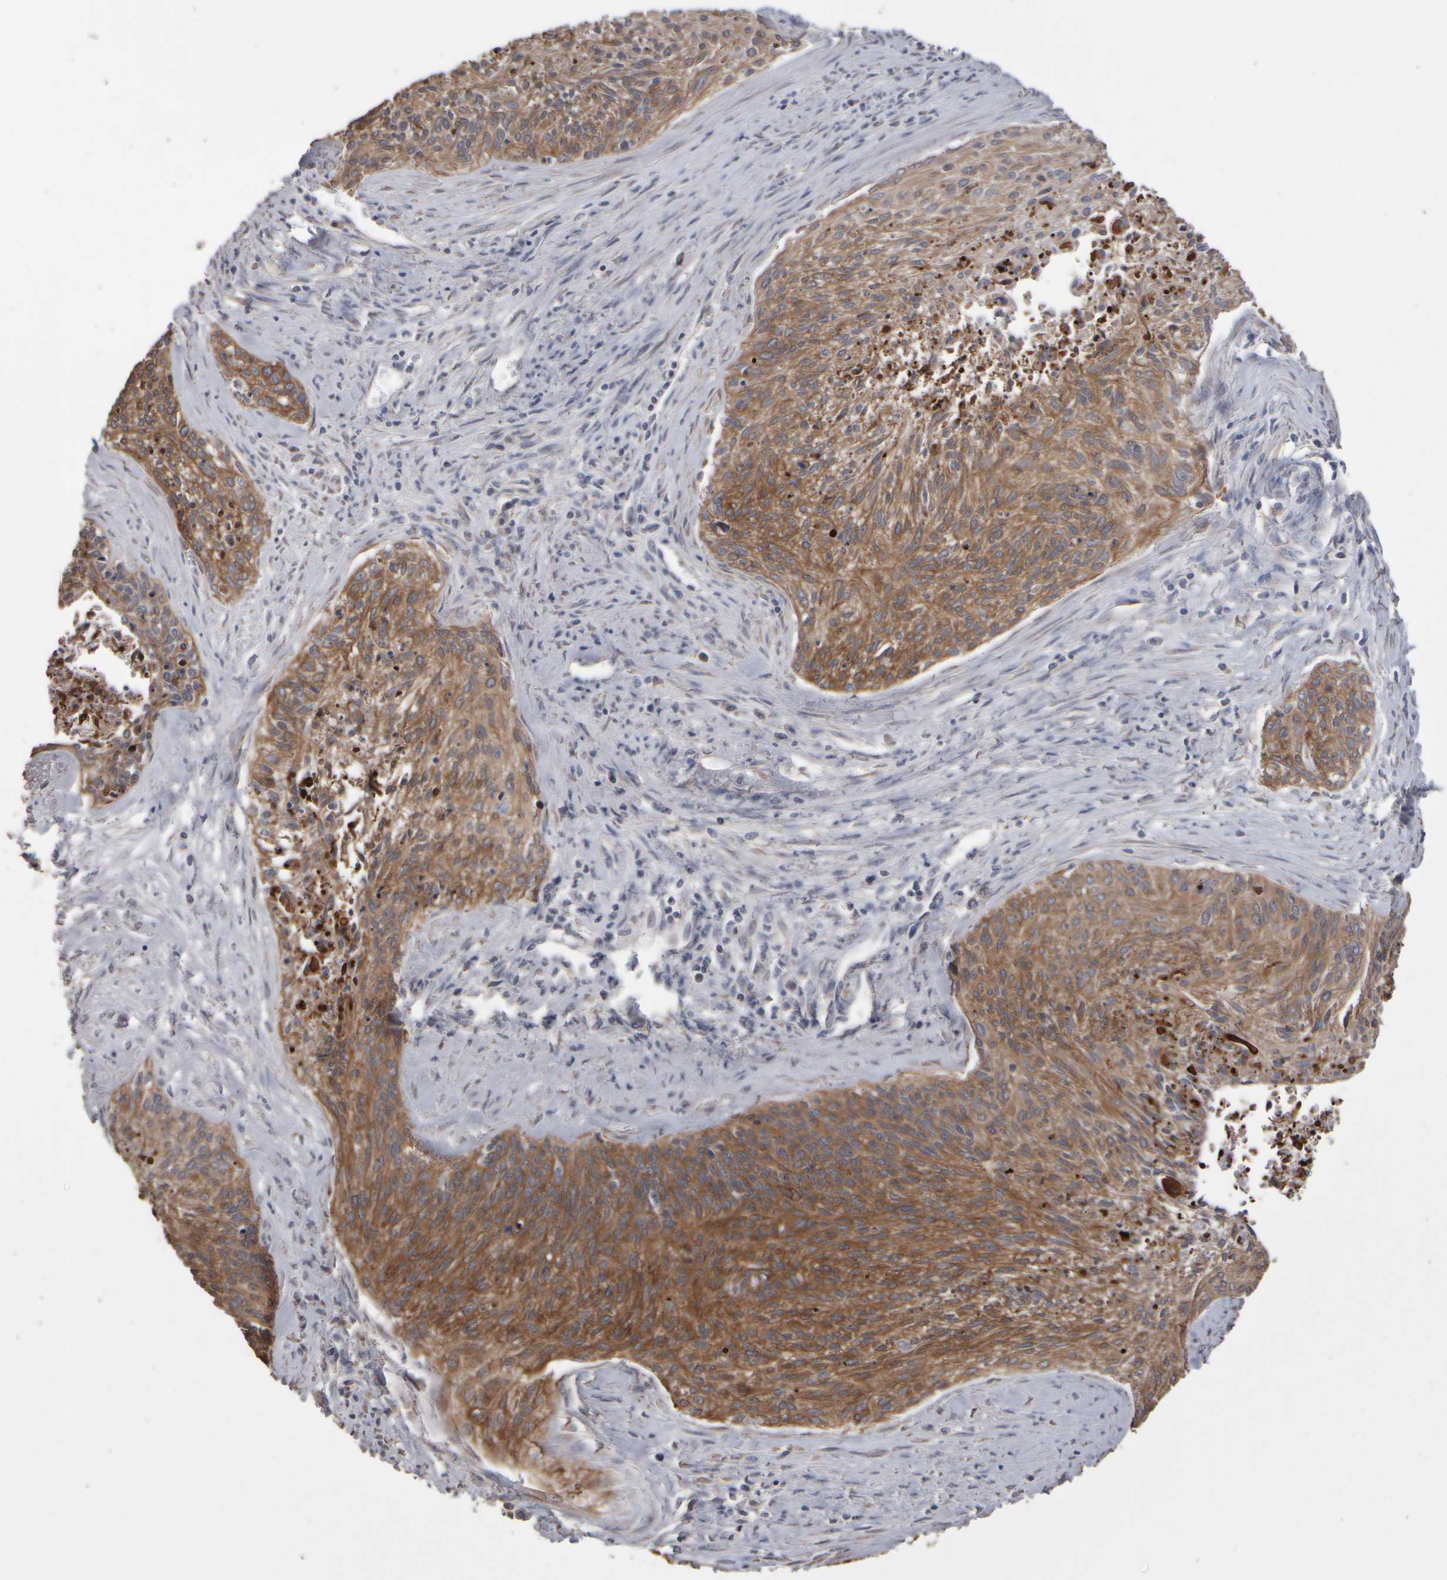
{"staining": {"intensity": "moderate", "quantity": ">75%", "location": "cytoplasmic/membranous"}, "tissue": "cervical cancer", "cell_type": "Tumor cells", "image_type": "cancer", "snomed": [{"axis": "morphology", "description": "Squamous cell carcinoma, NOS"}, {"axis": "topography", "description": "Cervix"}], "caption": "Protein analysis of cervical squamous cell carcinoma tissue displays moderate cytoplasmic/membranous expression in approximately >75% of tumor cells. The protein of interest is stained brown, and the nuclei are stained in blue (DAB (3,3'-diaminobenzidine) IHC with brightfield microscopy, high magnification).", "gene": "EPHX2", "patient": {"sex": "female", "age": 55}}